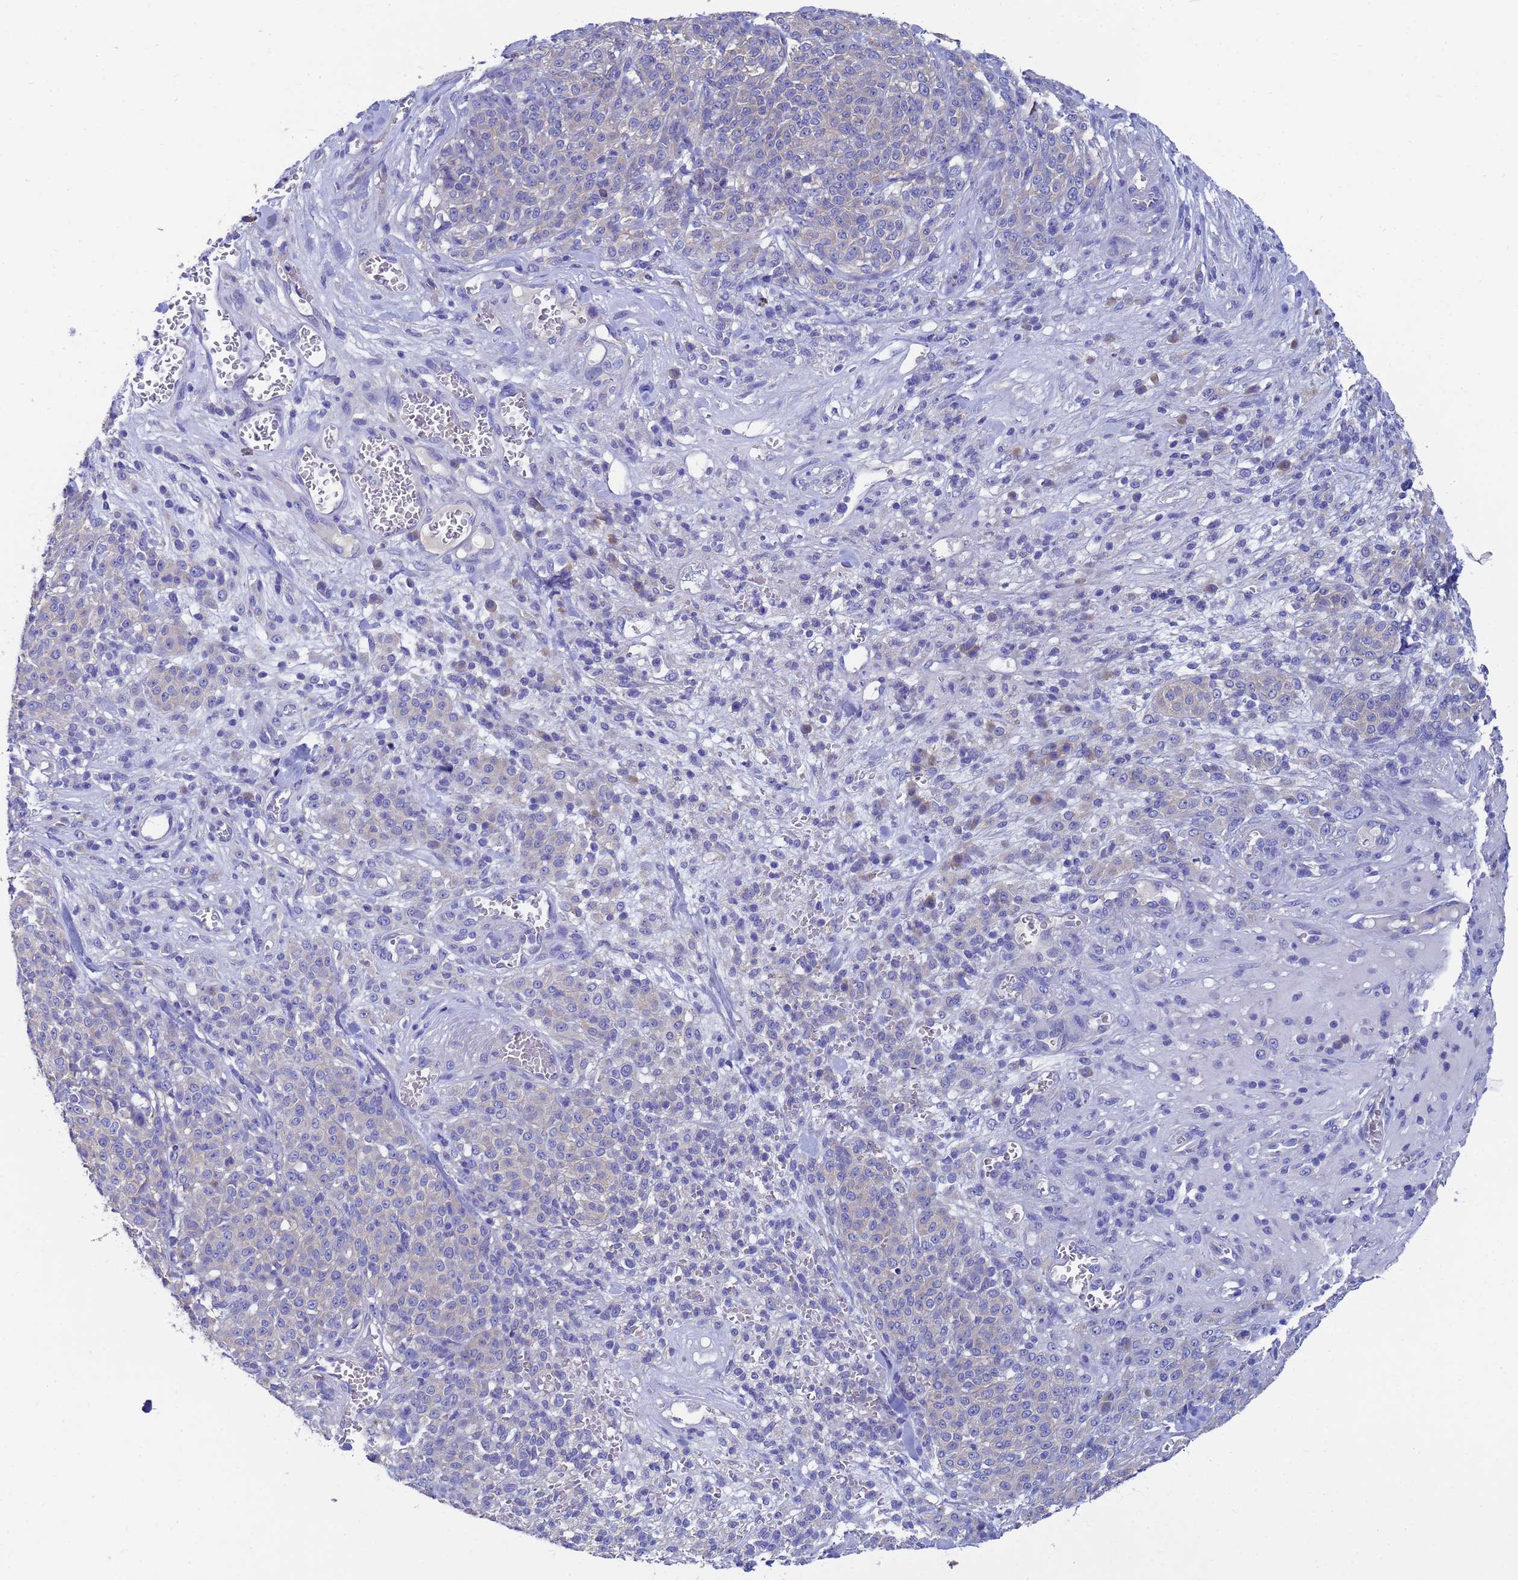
{"staining": {"intensity": "negative", "quantity": "none", "location": "none"}, "tissue": "melanoma", "cell_type": "Tumor cells", "image_type": "cancer", "snomed": [{"axis": "morphology", "description": "Normal tissue, NOS"}, {"axis": "morphology", "description": "Malignant melanoma, NOS"}, {"axis": "topography", "description": "Skin"}], "caption": "A histopathology image of human malignant melanoma is negative for staining in tumor cells. Nuclei are stained in blue.", "gene": "UBE2O", "patient": {"sex": "female", "age": 34}}